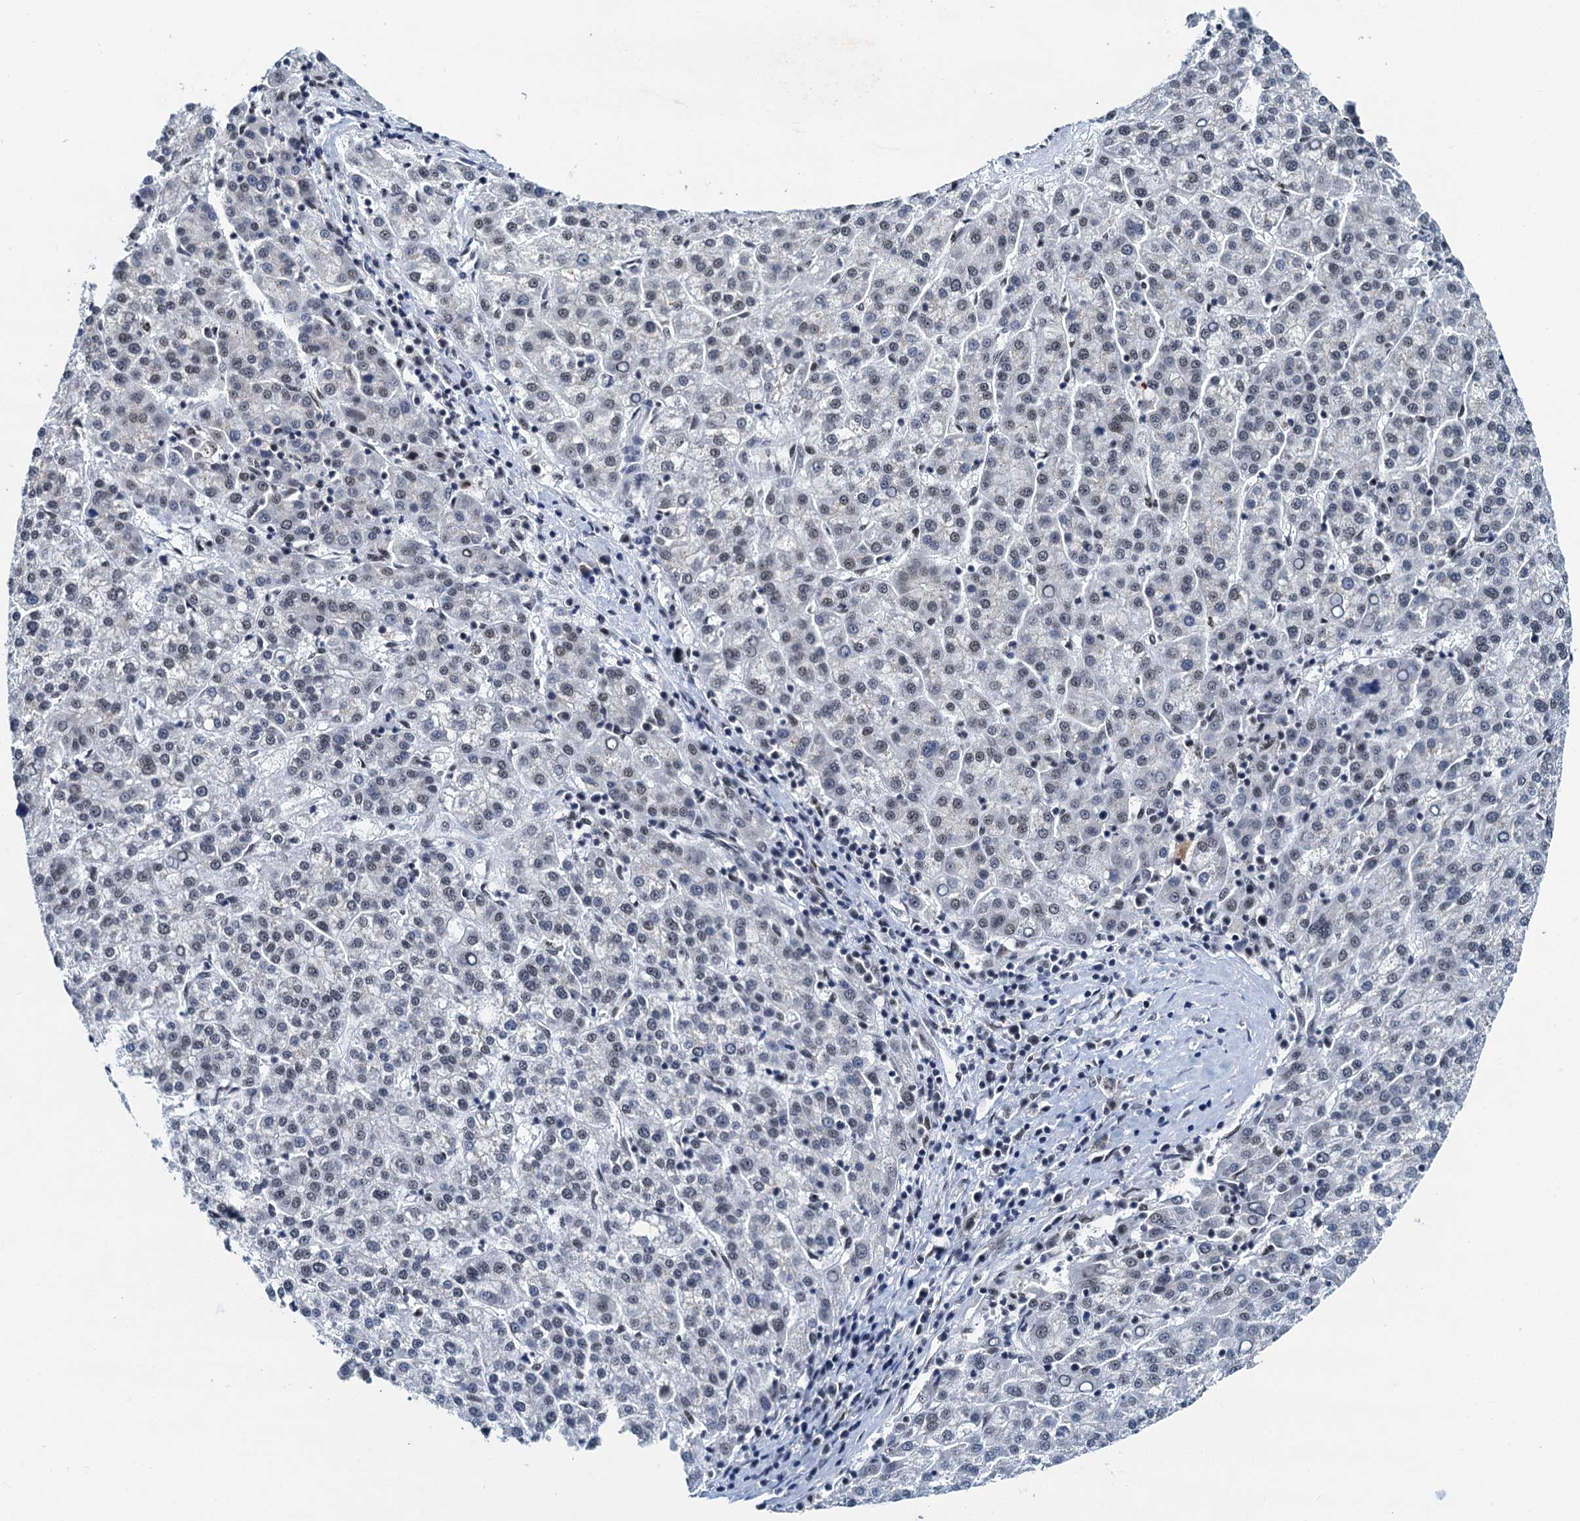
{"staining": {"intensity": "weak", "quantity": ">75%", "location": "nuclear"}, "tissue": "liver cancer", "cell_type": "Tumor cells", "image_type": "cancer", "snomed": [{"axis": "morphology", "description": "Carcinoma, Hepatocellular, NOS"}, {"axis": "topography", "description": "Liver"}], "caption": "Immunohistochemistry photomicrograph of liver cancer stained for a protein (brown), which demonstrates low levels of weak nuclear expression in about >75% of tumor cells.", "gene": "SNRPD1", "patient": {"sex": "female", "age": 58}}